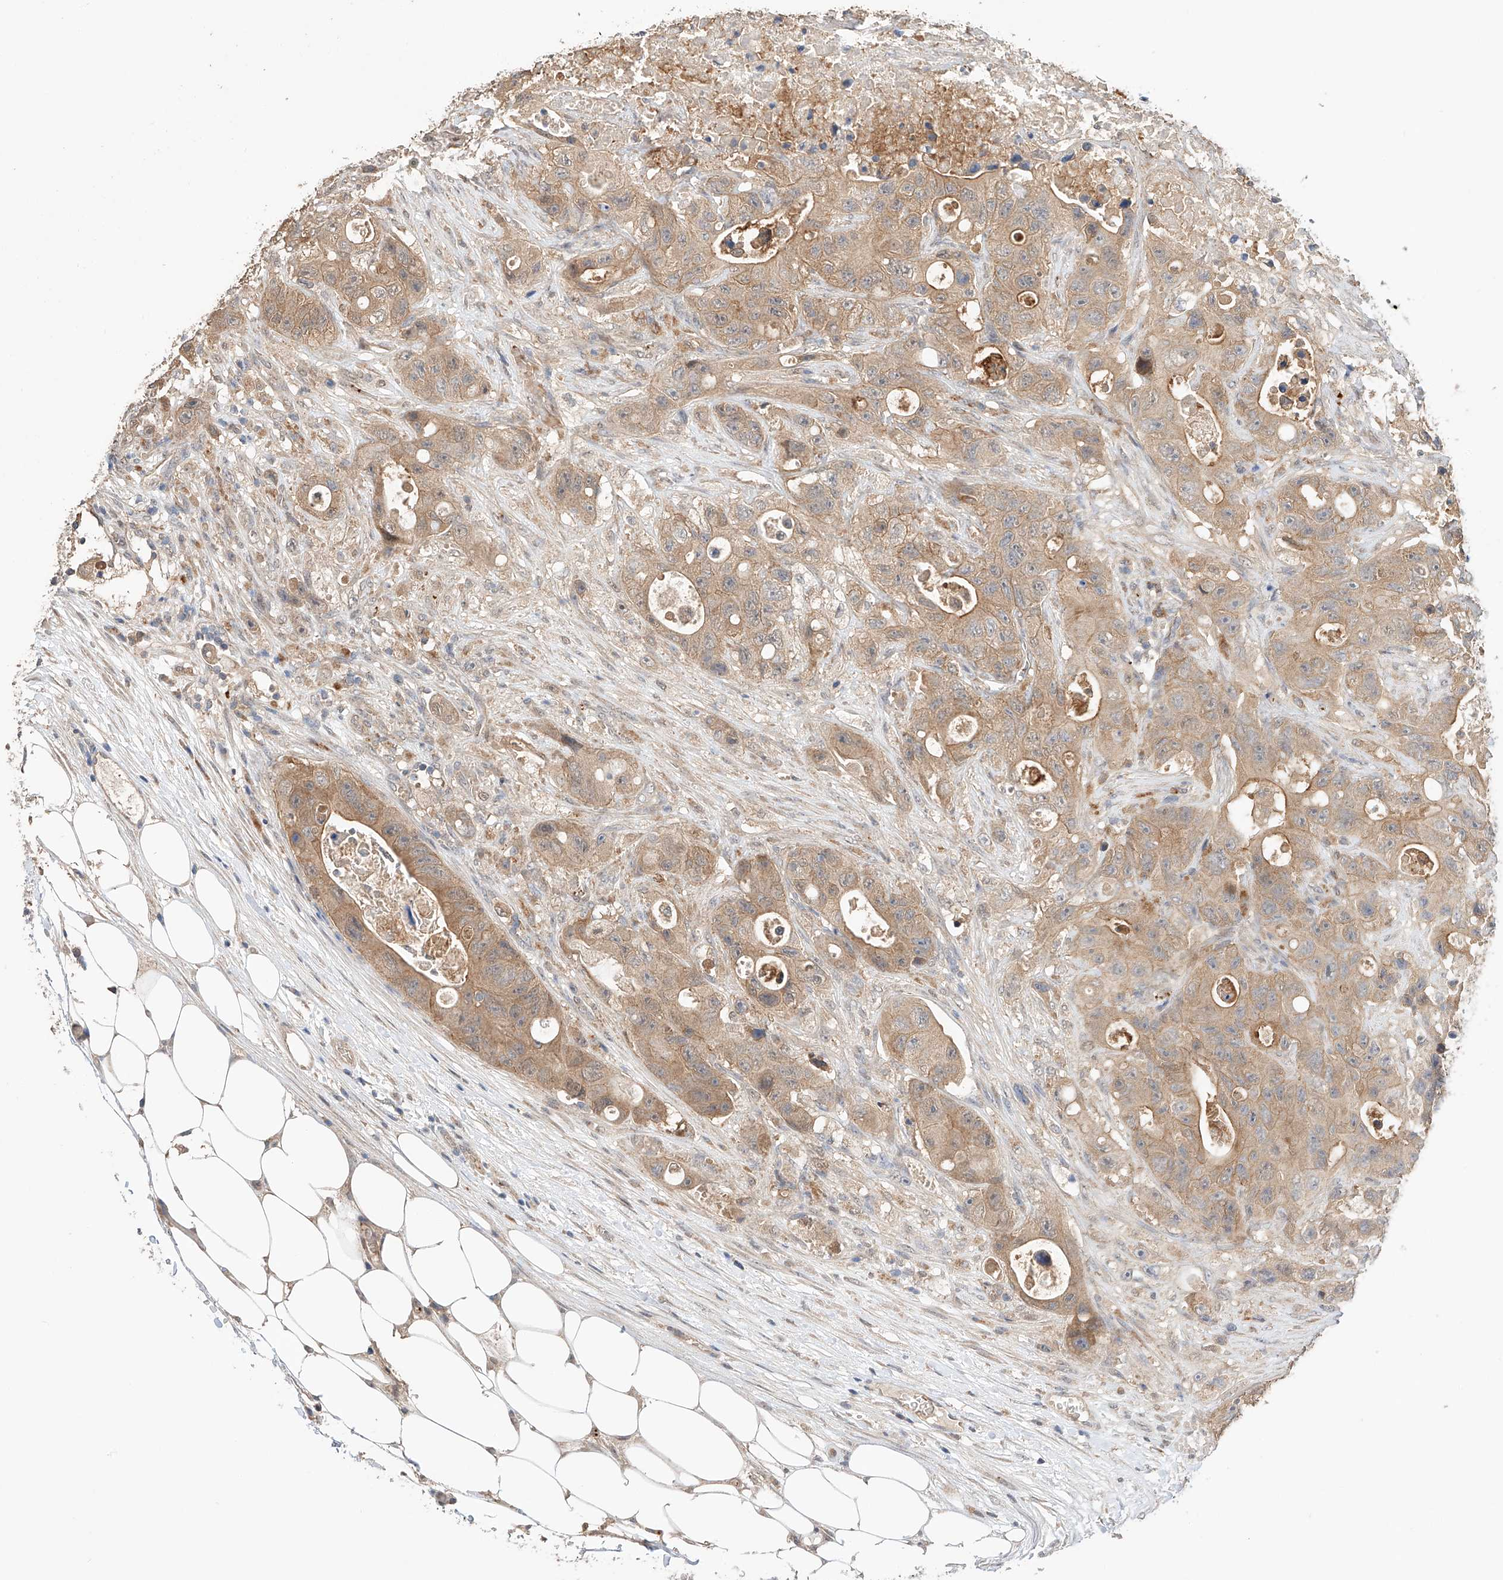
{"staining": {"intensity": "moderate", "quantity": ">75%", "location": "cytoplasmic/membranous"}, "tissue": "colorectal cancer", "cell_type": "Tumor cells", "image_type": "cancer", "snomed": [{"axis": "morphology", "description": "Adenocarcinoma, NOS"}, {"axis": "topography", "description": "Colon"}], "caption": "Adenocarcinoma (colorectal) was stained to show a protein in brown. There is medium levels of moderate cytoplasmic/membranous expression in about >75% of tumor cells.", "gene": "ZFHX2", "patient": {"sex": "female", "age": 46}}